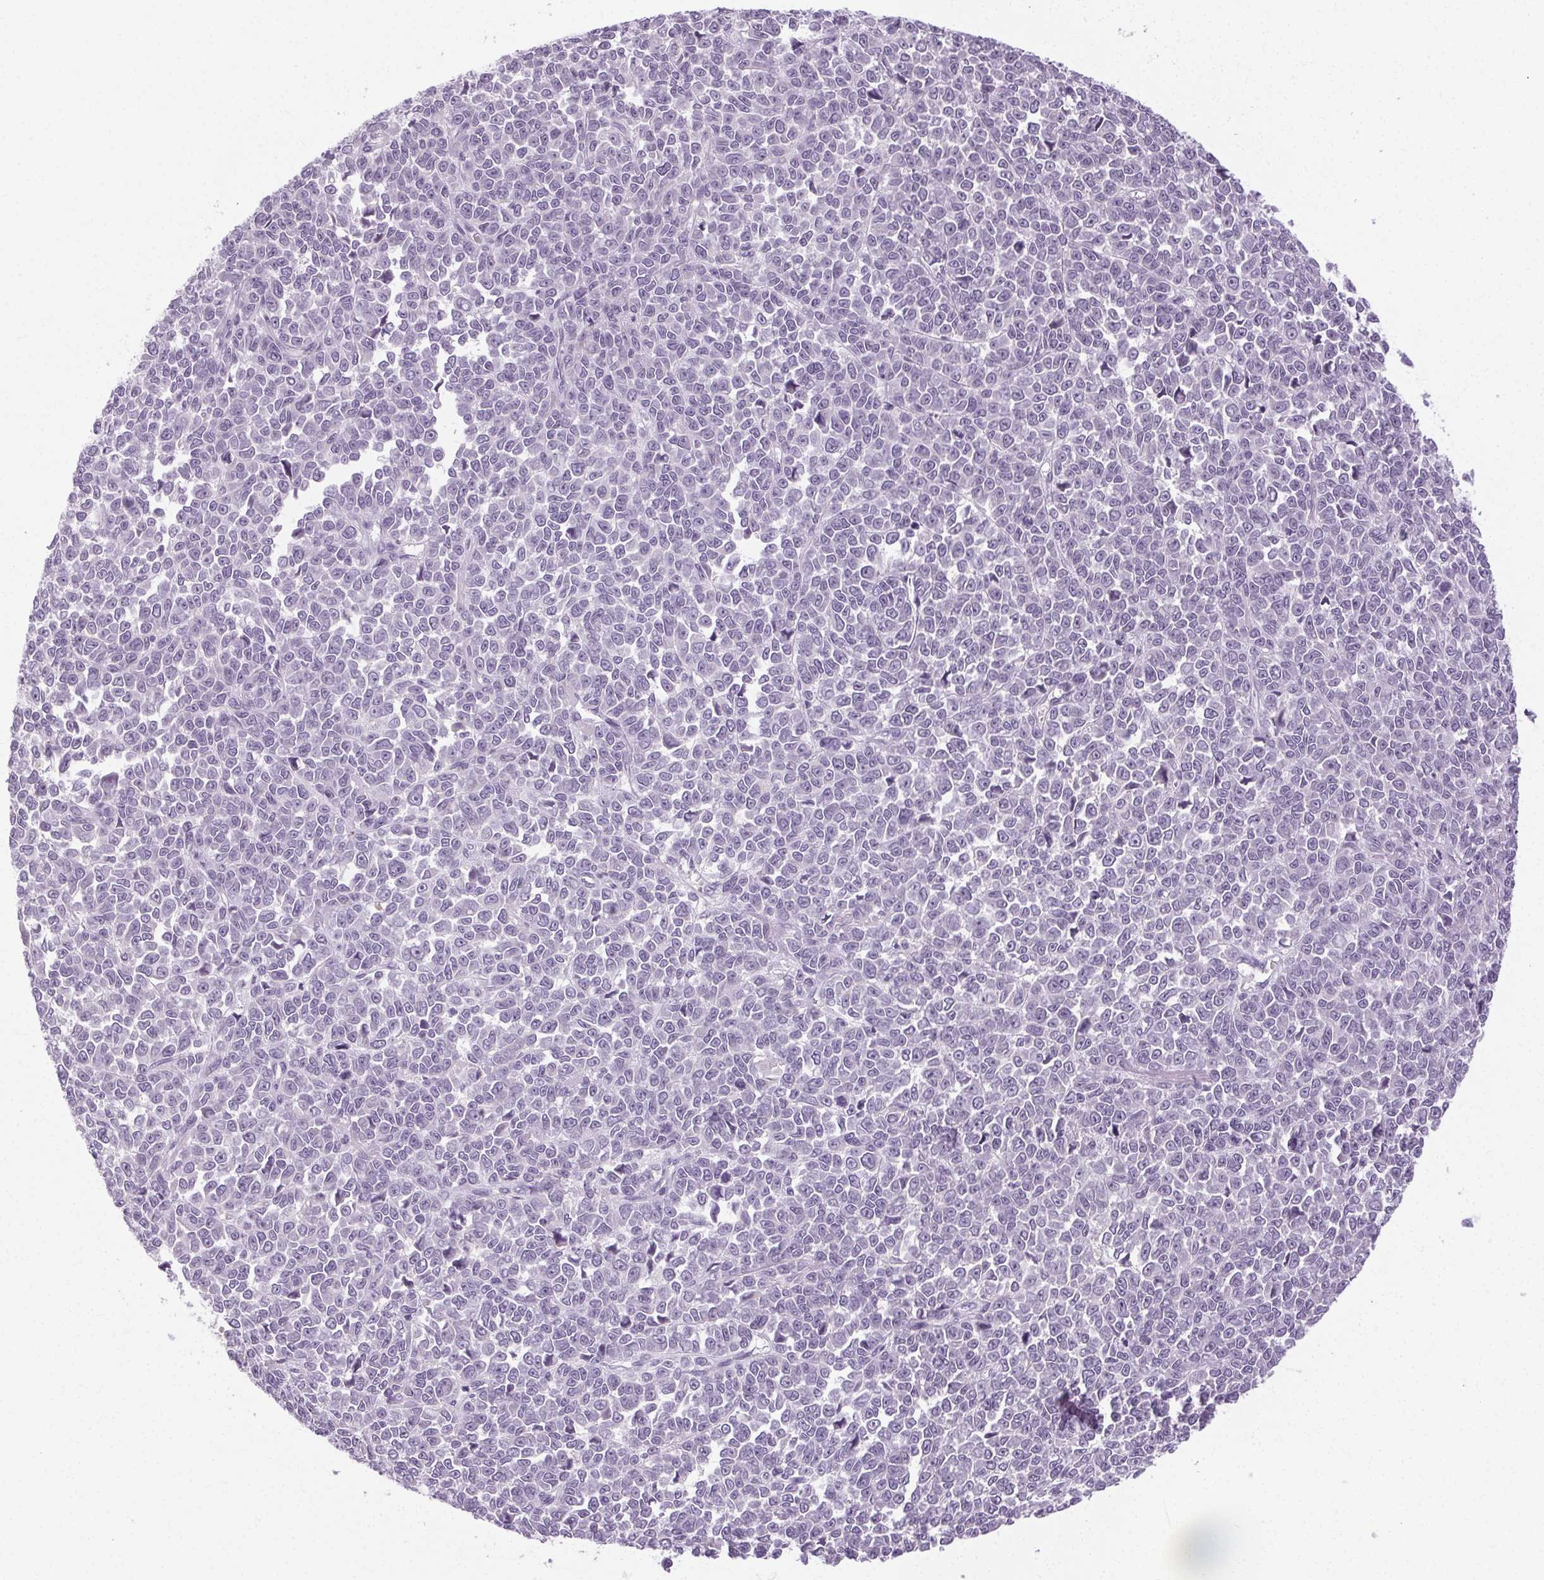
{"staining": {"intensity": "negative", "quantity": "none", "location": "none"}, "tissue": "melanoma", "cell_type": "Tumor cells", "image_type": "cancer", "snomed": [{"axis": "morphology", "description": "Malignant melanoma, NOS"}, {"axis": "topography", "description": "Skin"}], "caption": "Tumor cells show no significant protein staining in melanoma.", "gene": "POMC", "patient": {"sex": "female", "age": 95}}